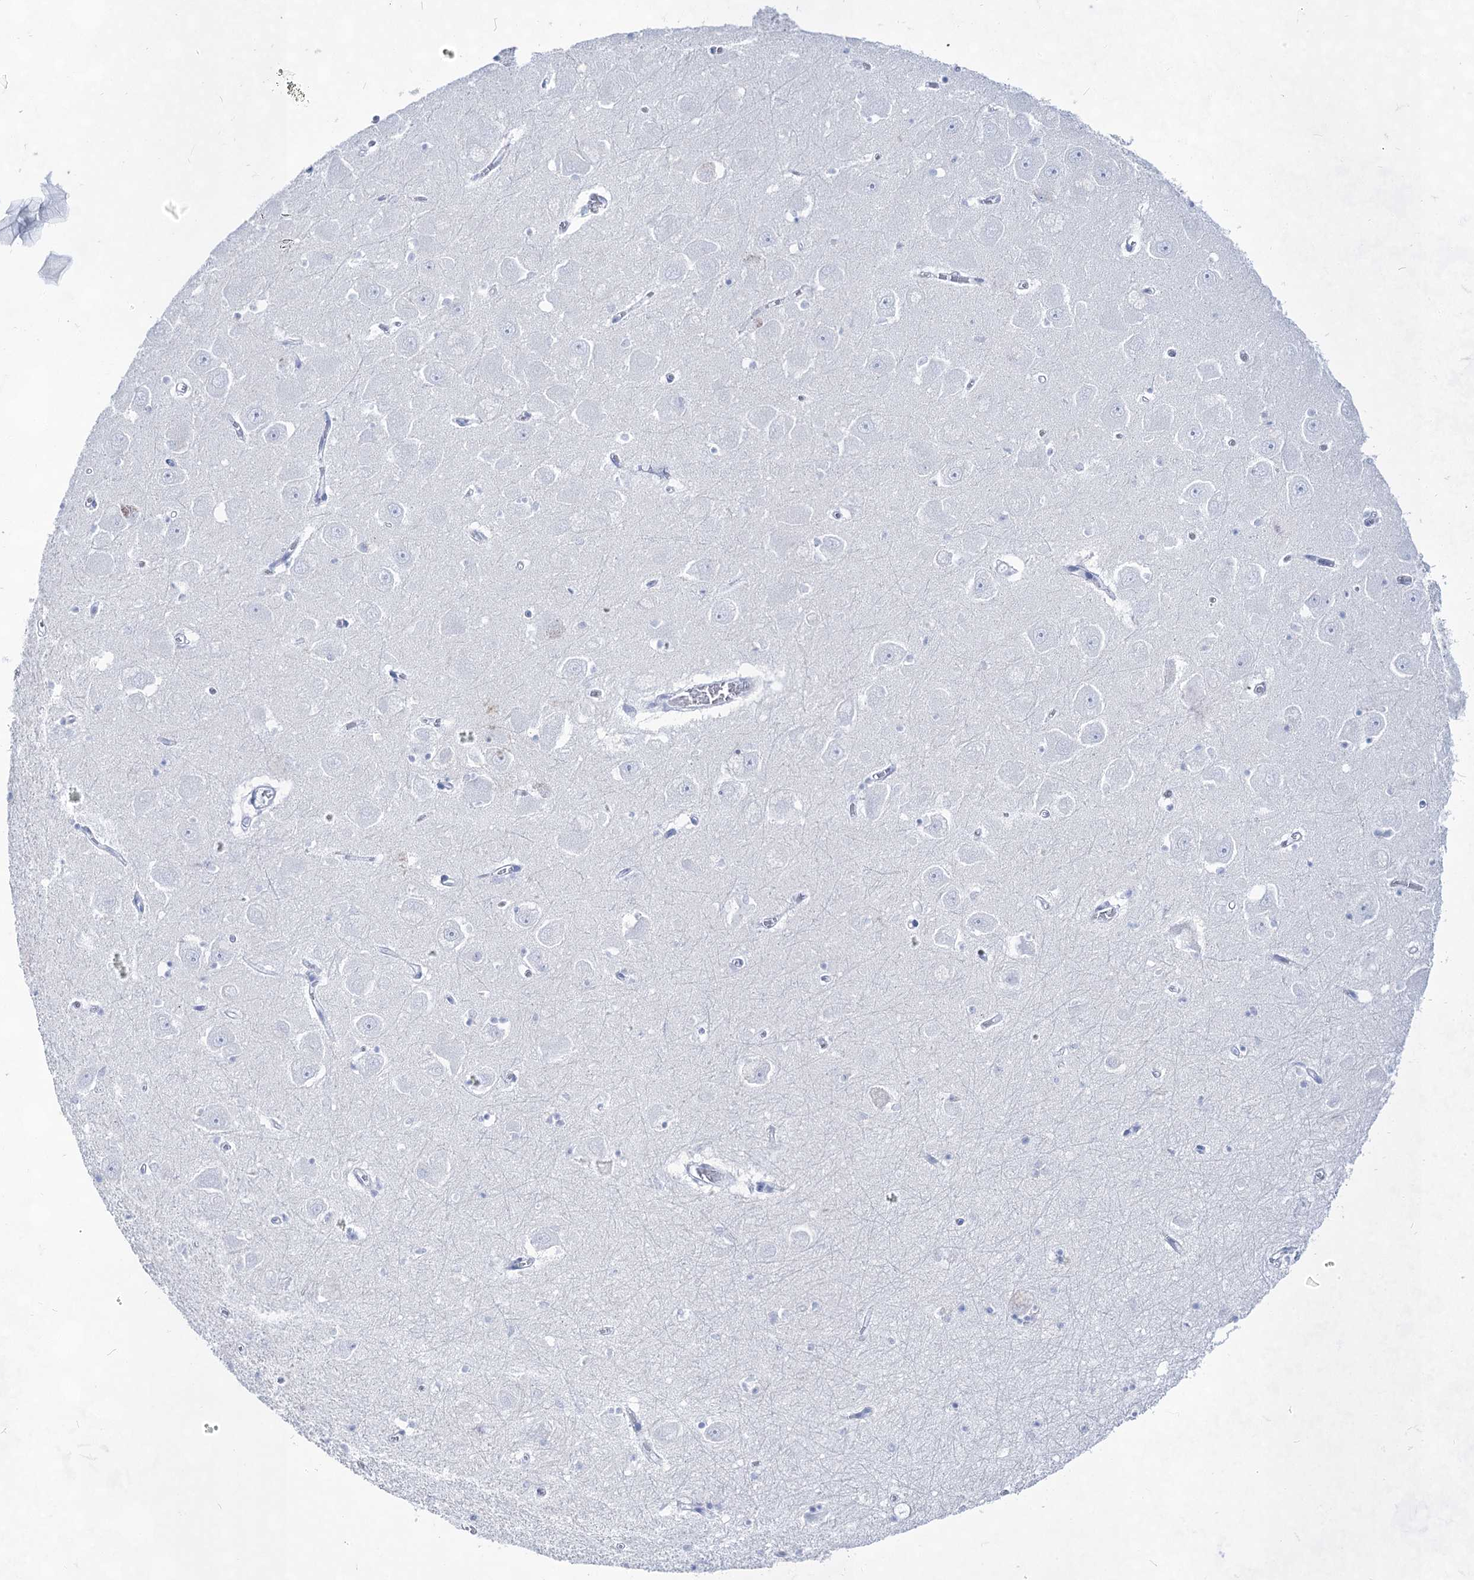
{"staining": {"intensity": "negative", "quantity": "none", "location": "none"}, "tissue": "hippocampus", "cell_type": "Glial cells", "image_type": "normal", "snomed": [{"axis": "morphology", "description": "Normal tissue, NOS"}, {"axis": "topography", "description": "Hippocampus"}], "caption": "Immunohistochemical staining of normal human hippocampus shows no significant positivity in glial cells.", "gene": "ACRV1", "patient": {"sex": "male", "age": 70}}